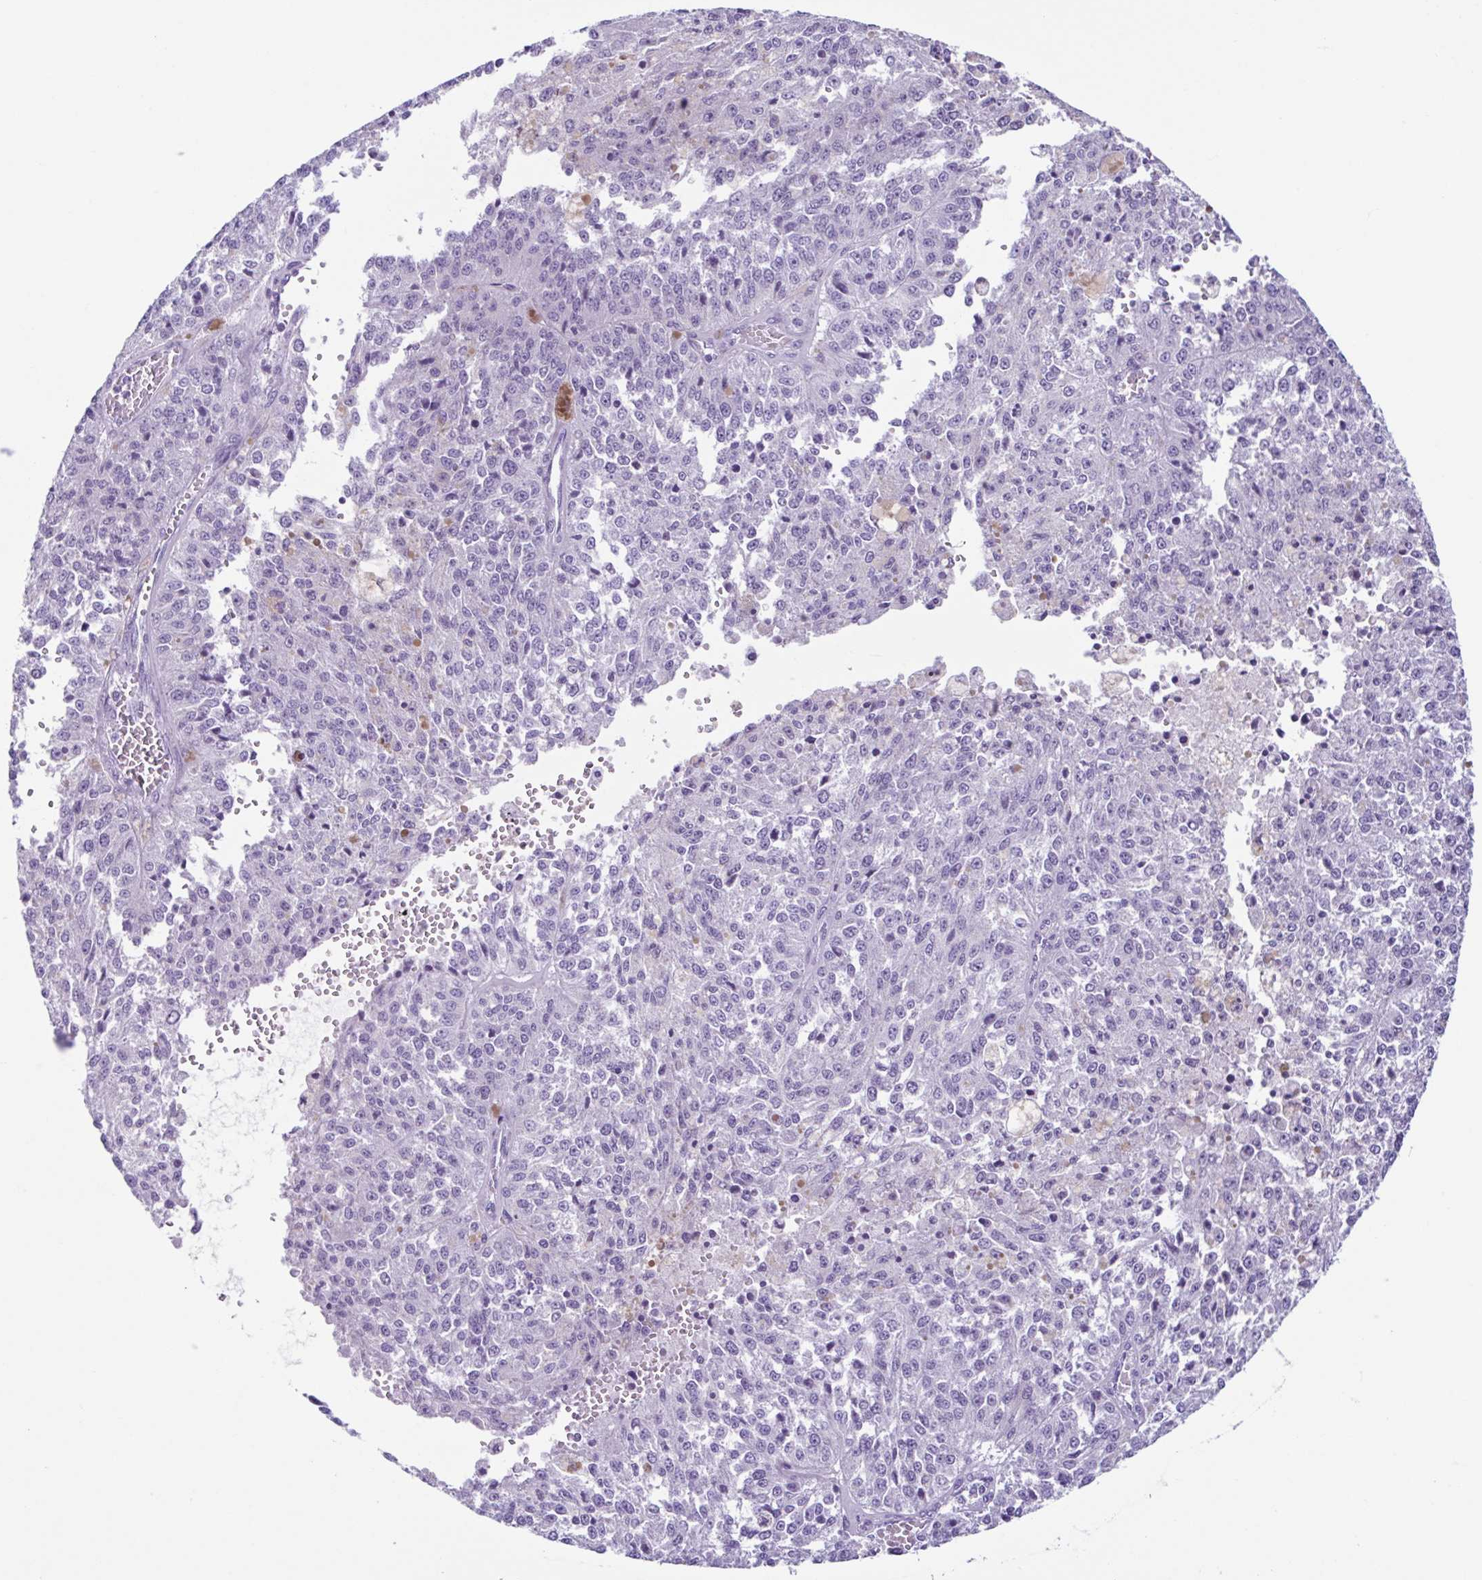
{"staining": {"intensity": "negative", "quantity": "none", "location": "none"}, "tissue": "melanoma", "cell_type": "Tumor cells", "image_type": "cancer", "snomed": [{"axis": "morphology", "description": "Malignant melanoma, Metastatic site"}, {"axis": "topography", "description": "Lymph node"}], "caption": "This is an immunohistochemistry micrograph of malignant melanoma (metastatic site). There is no positivity in tumor cells.", "gene": "ACTRT3", "patient": {"sex": "female", "age": 64}}